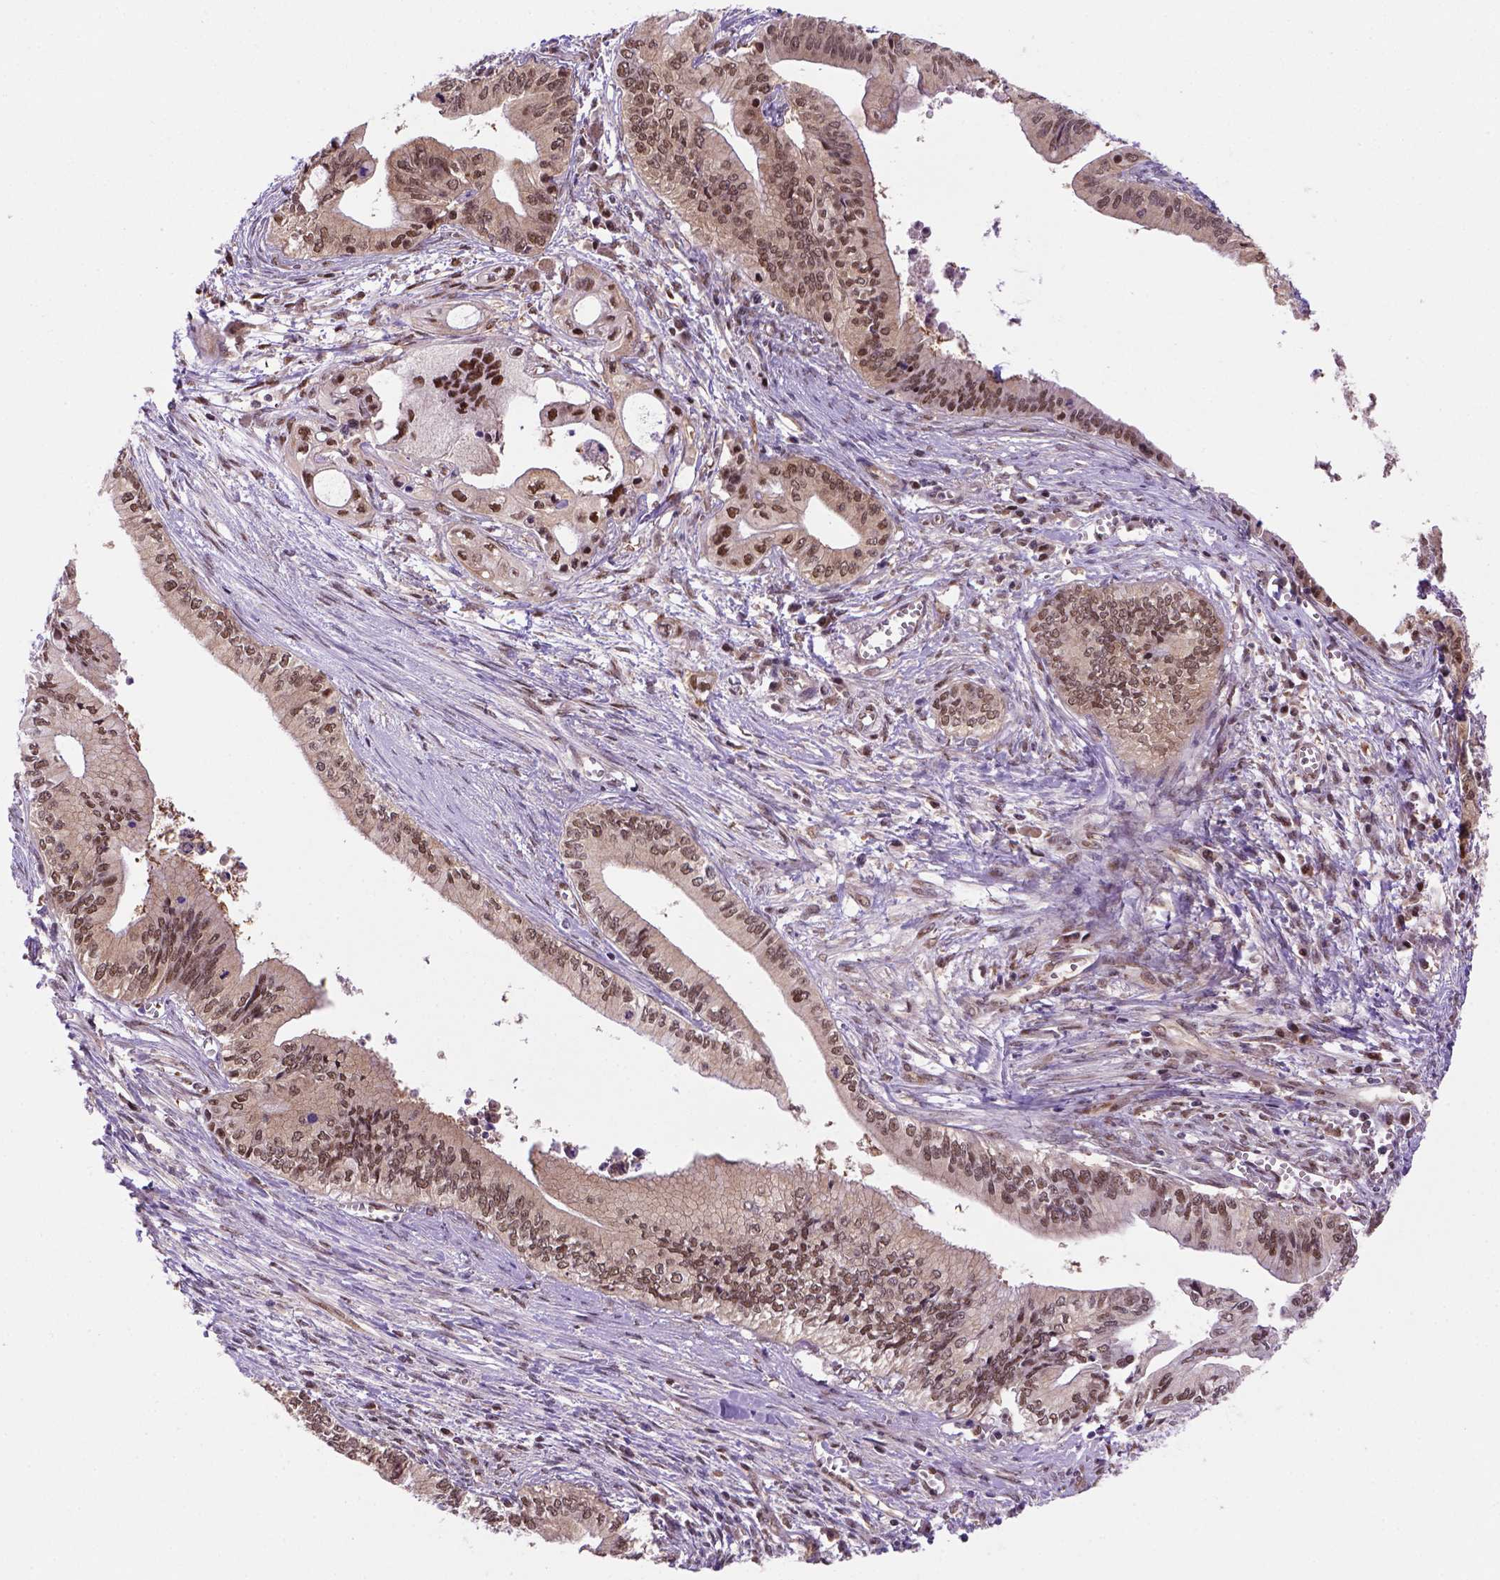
{"staining": {"intensity": "moderate", "quantity": ">75%", "location": "nuclear"}, "tissue": "pancreatic cancer", "cell_type": "Tumor cells", "image_type": "cancer", "snomed": [{"axis": "morphology", "description": "Adenocarcinoma, NOS"}, {"axis": "topography", "description": "Pancreas"}], "caption": "An image showing moderate nuclear staining in about >75% of tumor cells in pancreatic cancer, as visualized by brown immunohistochemical staining.", "gene": "PSMC2", "patient": {"sex": "female", "age": 61}}